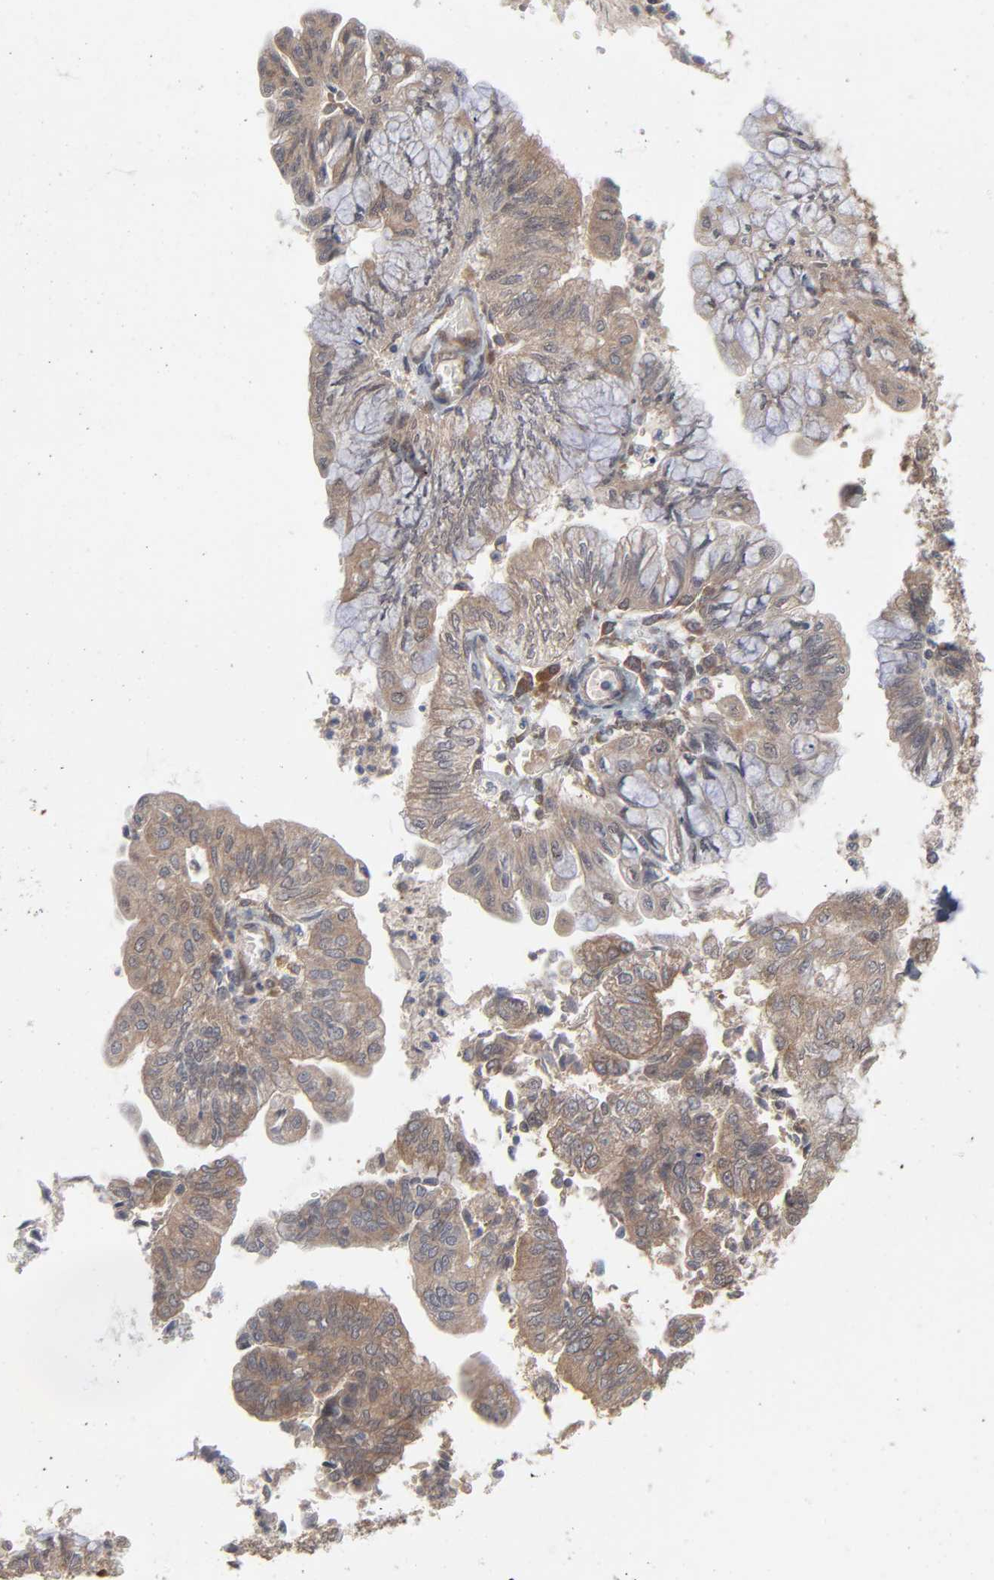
{"staining": {"intensity": "weak", "quantity": ">75%", "location": "cytoplasmic/membranous"}, "tissue": "endometrial cancer", "cell_type": "Tumor cells", "image_type": "cancer", "snomed": [{"axis": "morphology", "description": "Adenocarcinoma, NOS"}, {"axis": "topography", "description": "Endometrium"}], "caption": "Brown immunohistochemical staining in endometrial cancer (adenocarcinoma) displays weak cytoplasmic/membranous staining in approximately >75% of tumor cells. The protein of interest is shown in brown color, while the nuclei are stained blue.", "gene": "SCFD1", "patient": {"sex": "female", "age": 59}}